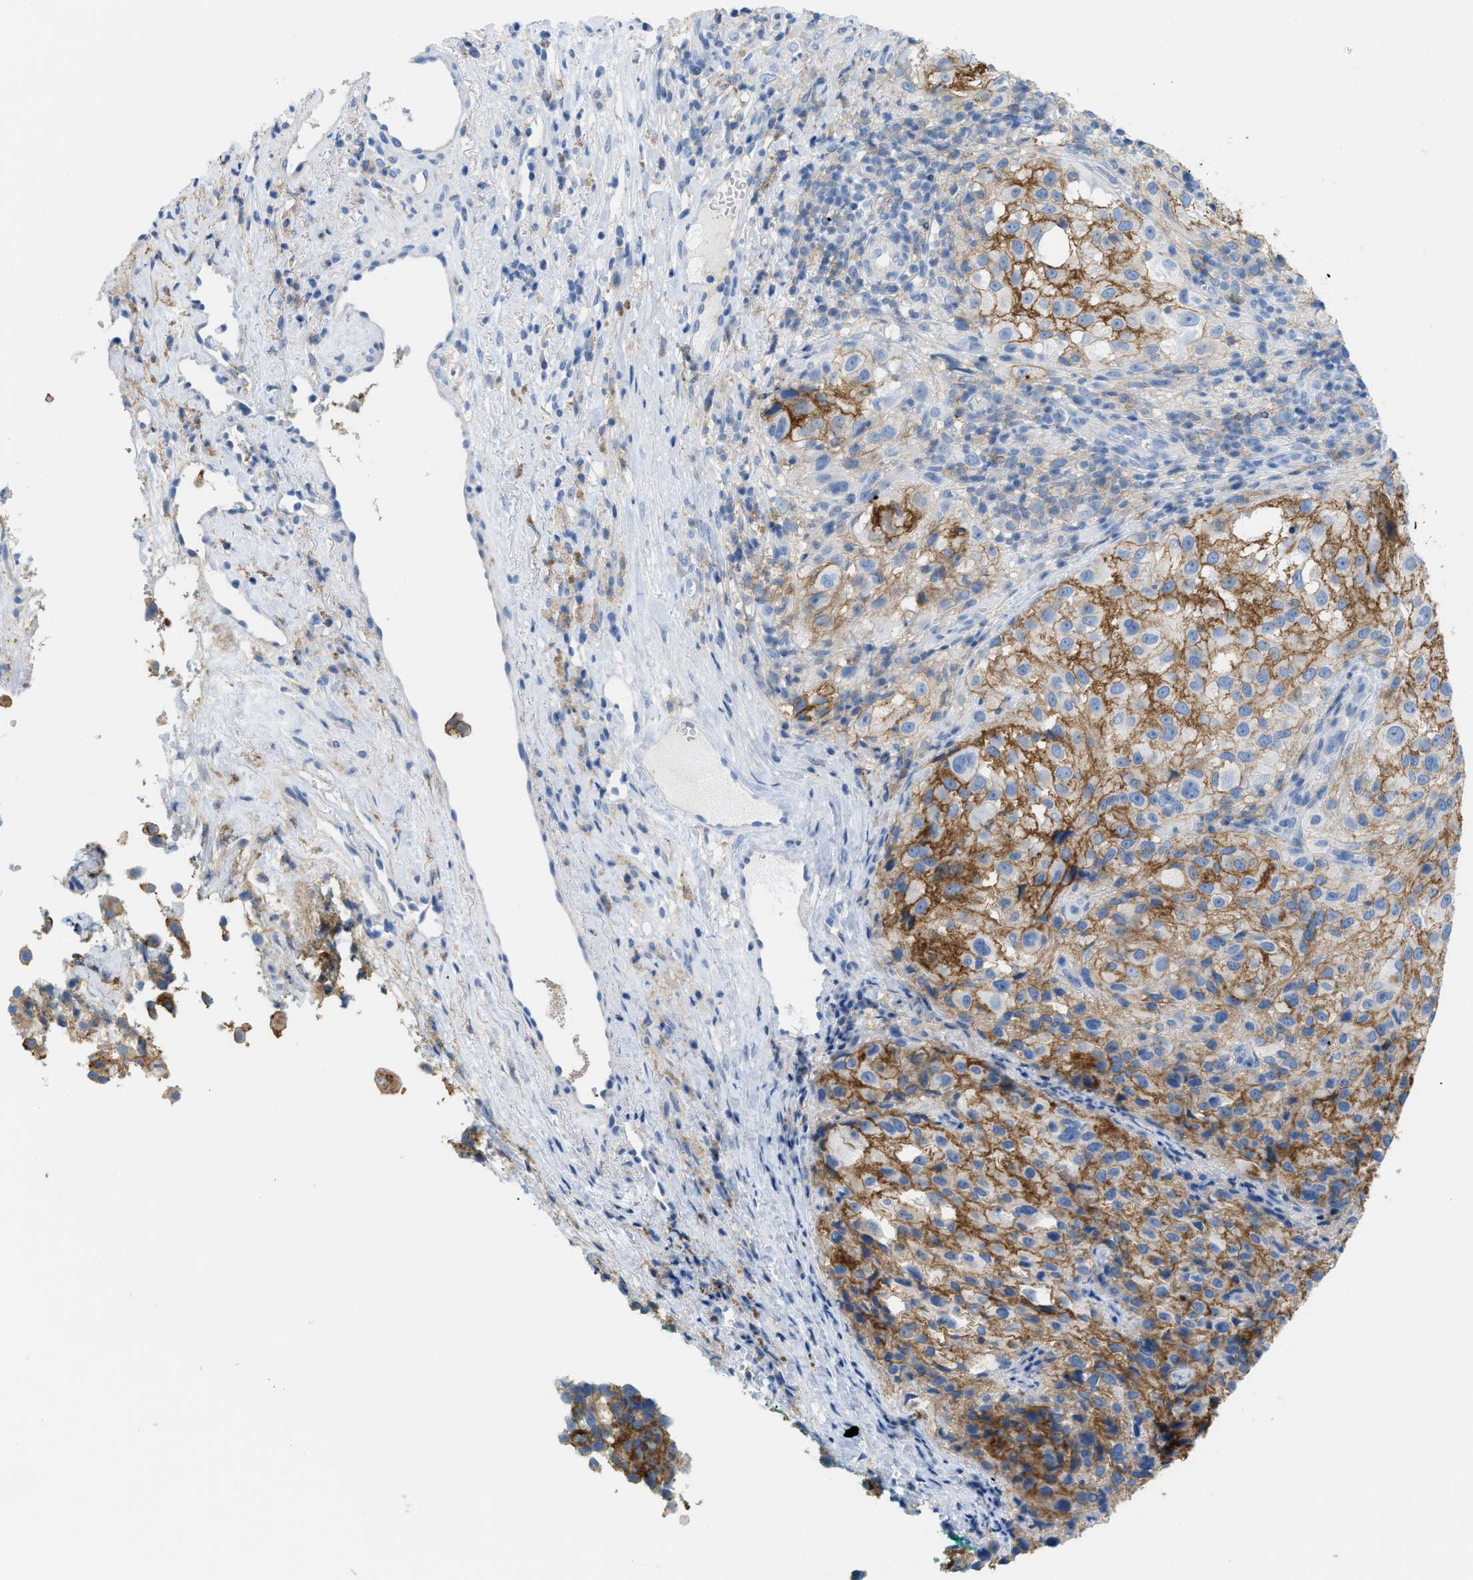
{"staining": {"intensity": "moderate", "quantity": ">75%", "location": "cytoplasmic/membranous"}, "tissue": "melanoma", "cell_type": "Tumor cells", "image_type": "cancer", "snomed": [{"axis": "morphology", "description": "Necrosis, NOS"}, {"axis": "morphology", "description": "Malignant melanoma, NOS"}, {"axis": "topography", "description": "Skin"}], "caption": "Melanoma stained with a brown dye reveals moderate cytoplasmic/membranous positive positivity in about >75% of tumor cells.", "gene": "SLC3A2", "patient": {"sex": "female", "age": 87}}